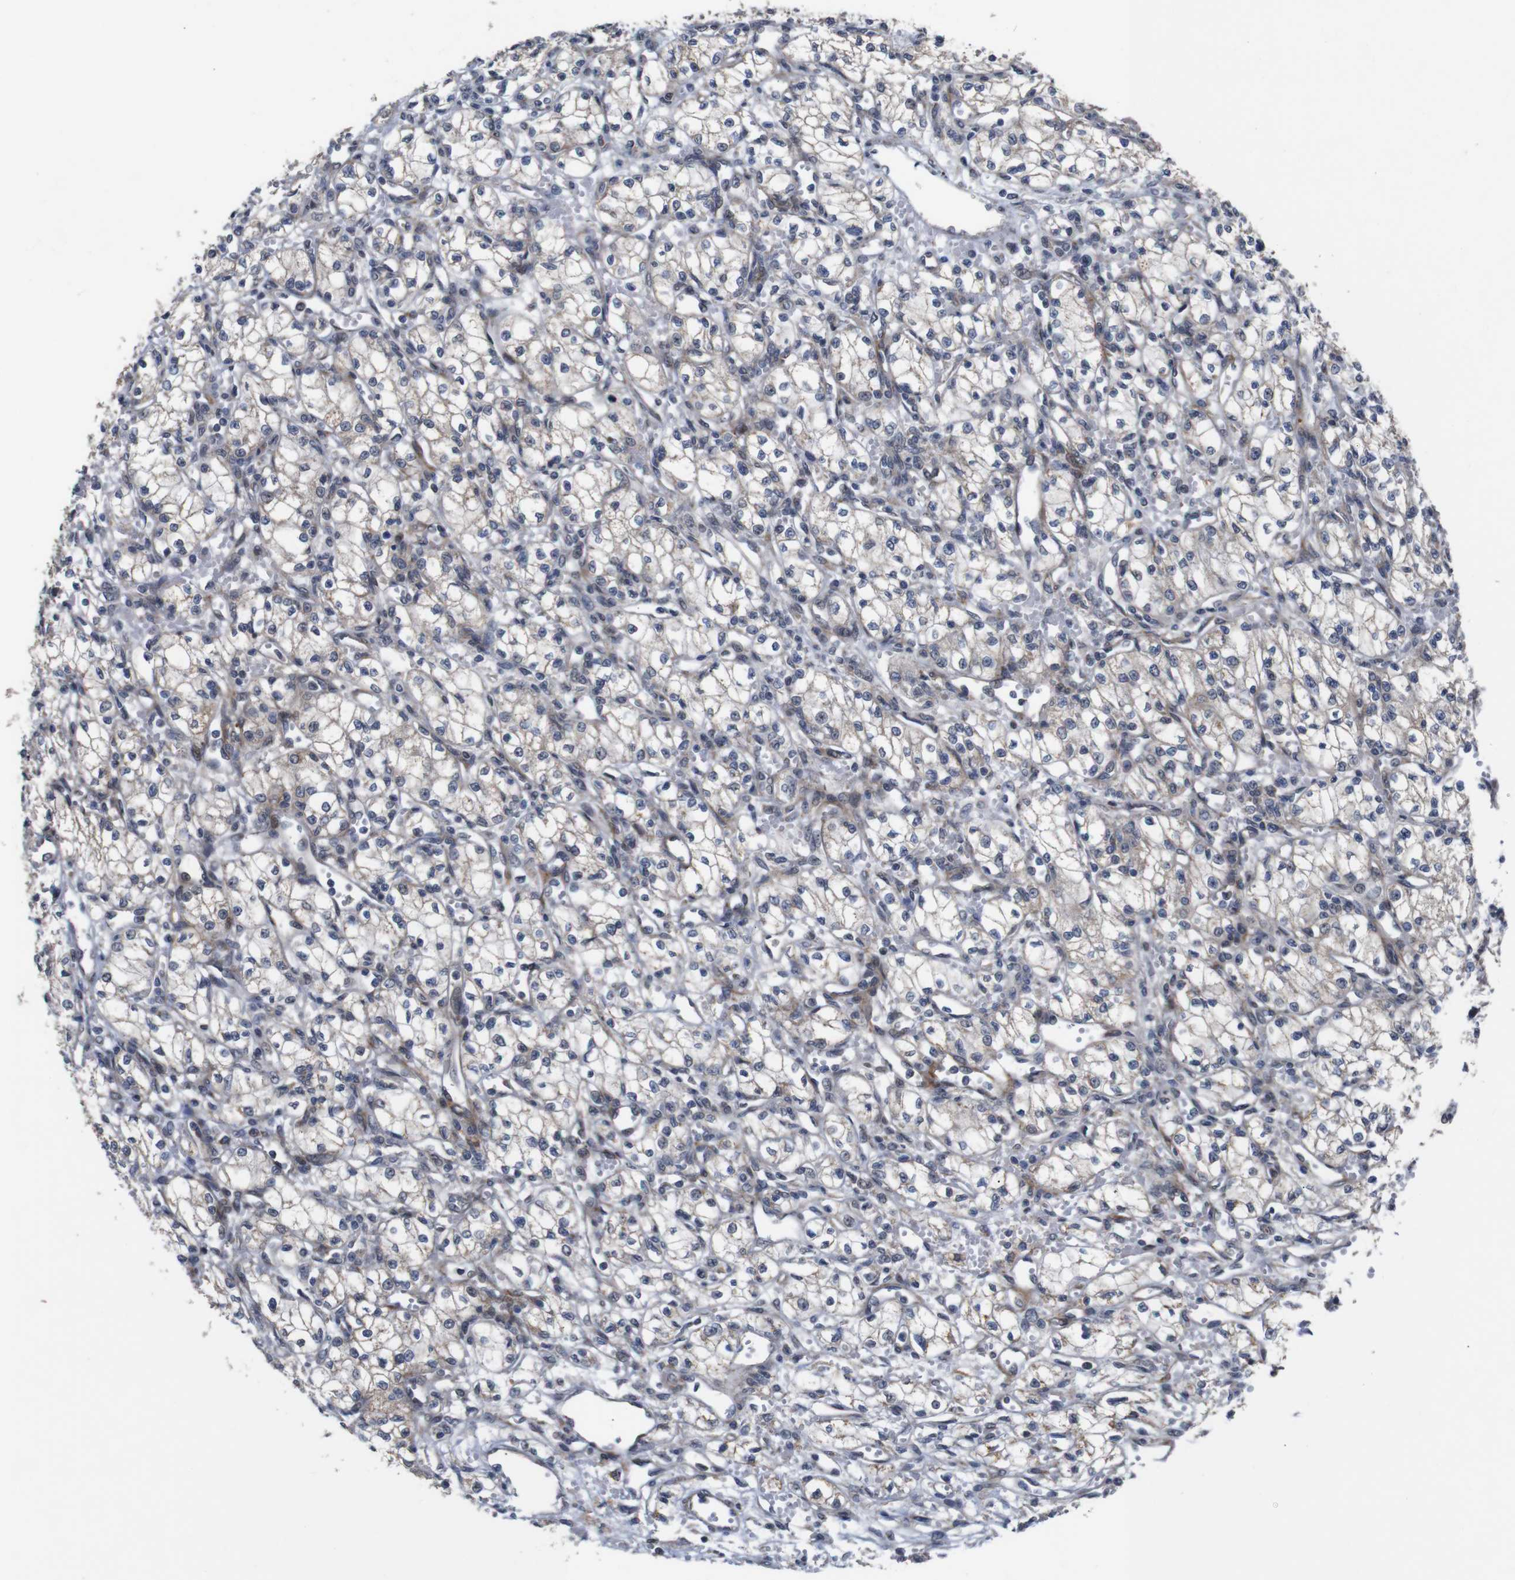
{"staining": {"intensity": "weak", "quantity": ">75%", "location": "cytoplasmic/membranous"}, "tissue": "renal cancer", "cell_type": "Tumor cells", "image_type": "cancer", "snomed": [{"axis": "morphology", "description": "Normal tissue, NOS"}, {"axis": "morphology", "description": "Adenocarcinoma, NOS"}, {"axis": "topography", "description": "Kidney"}], "caption": "An IHC micrograph of neoplastic tissue is shown. Protein staining in brown shows weak cytoplasmic/membranous positivity in adenocarcinoma (renal) within tumor cells.", "gene": "ATP7B", "patient": {"sex": "male", "age": 59}}